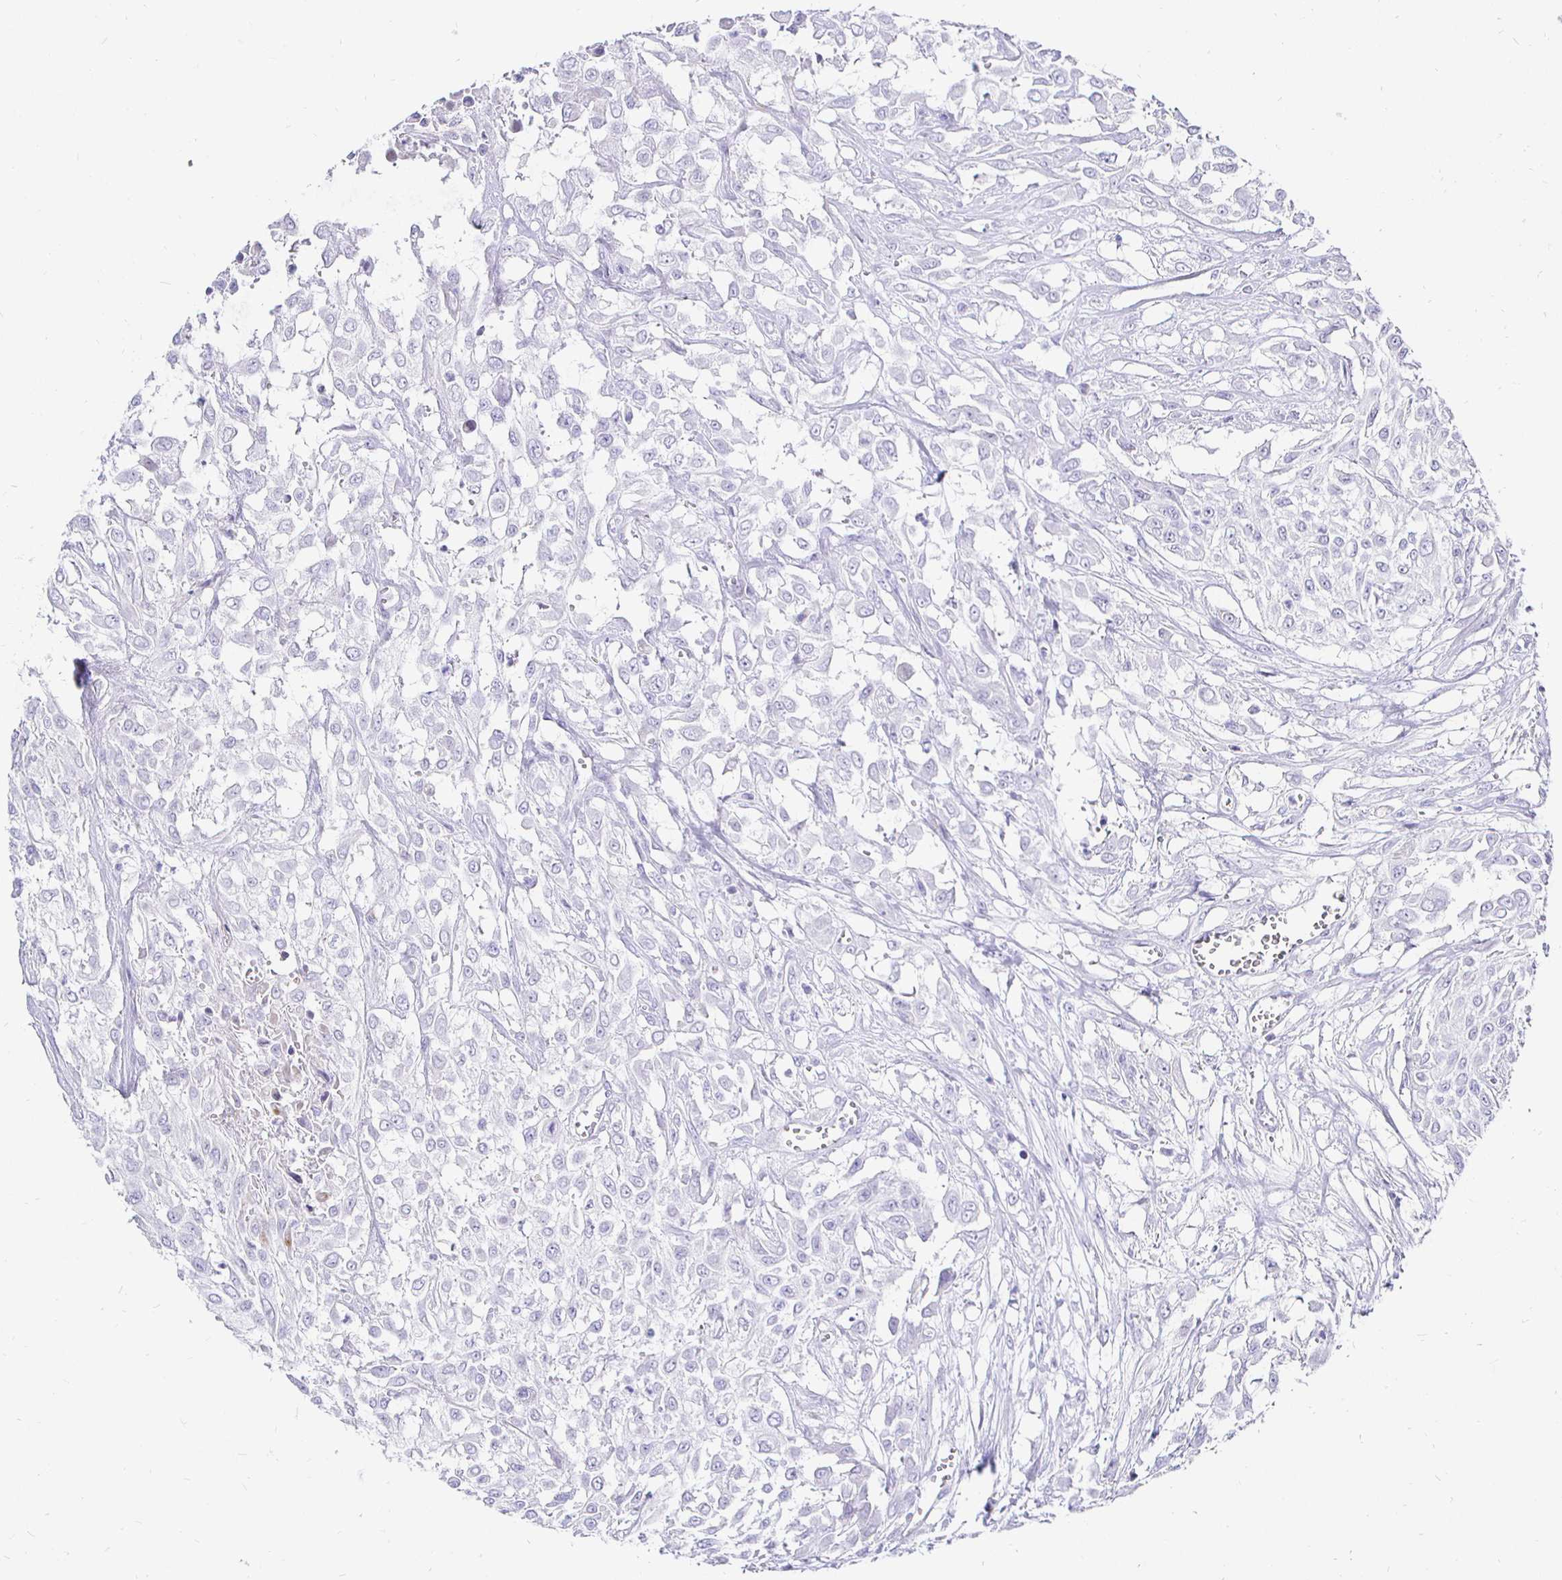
{"staining": {"intensity": "negative", "quantity": "none", "location": "none"}, "tissue": "urothelial cancer", "cell_type": "Tumor cells", "image_type": "cancer", "snomed": [{"axis": "morphology", "description": "Urothelial carcinoma, High grade"}, {"axis": "topography", "description": "Urinary bladder"}], "caption": "This is an immunohistochemistry (IHC) image of urothelial cancer. There is no expression in tumor cells.", "gene": "CR2", "patient": {"sex": "male", "age": 57}}